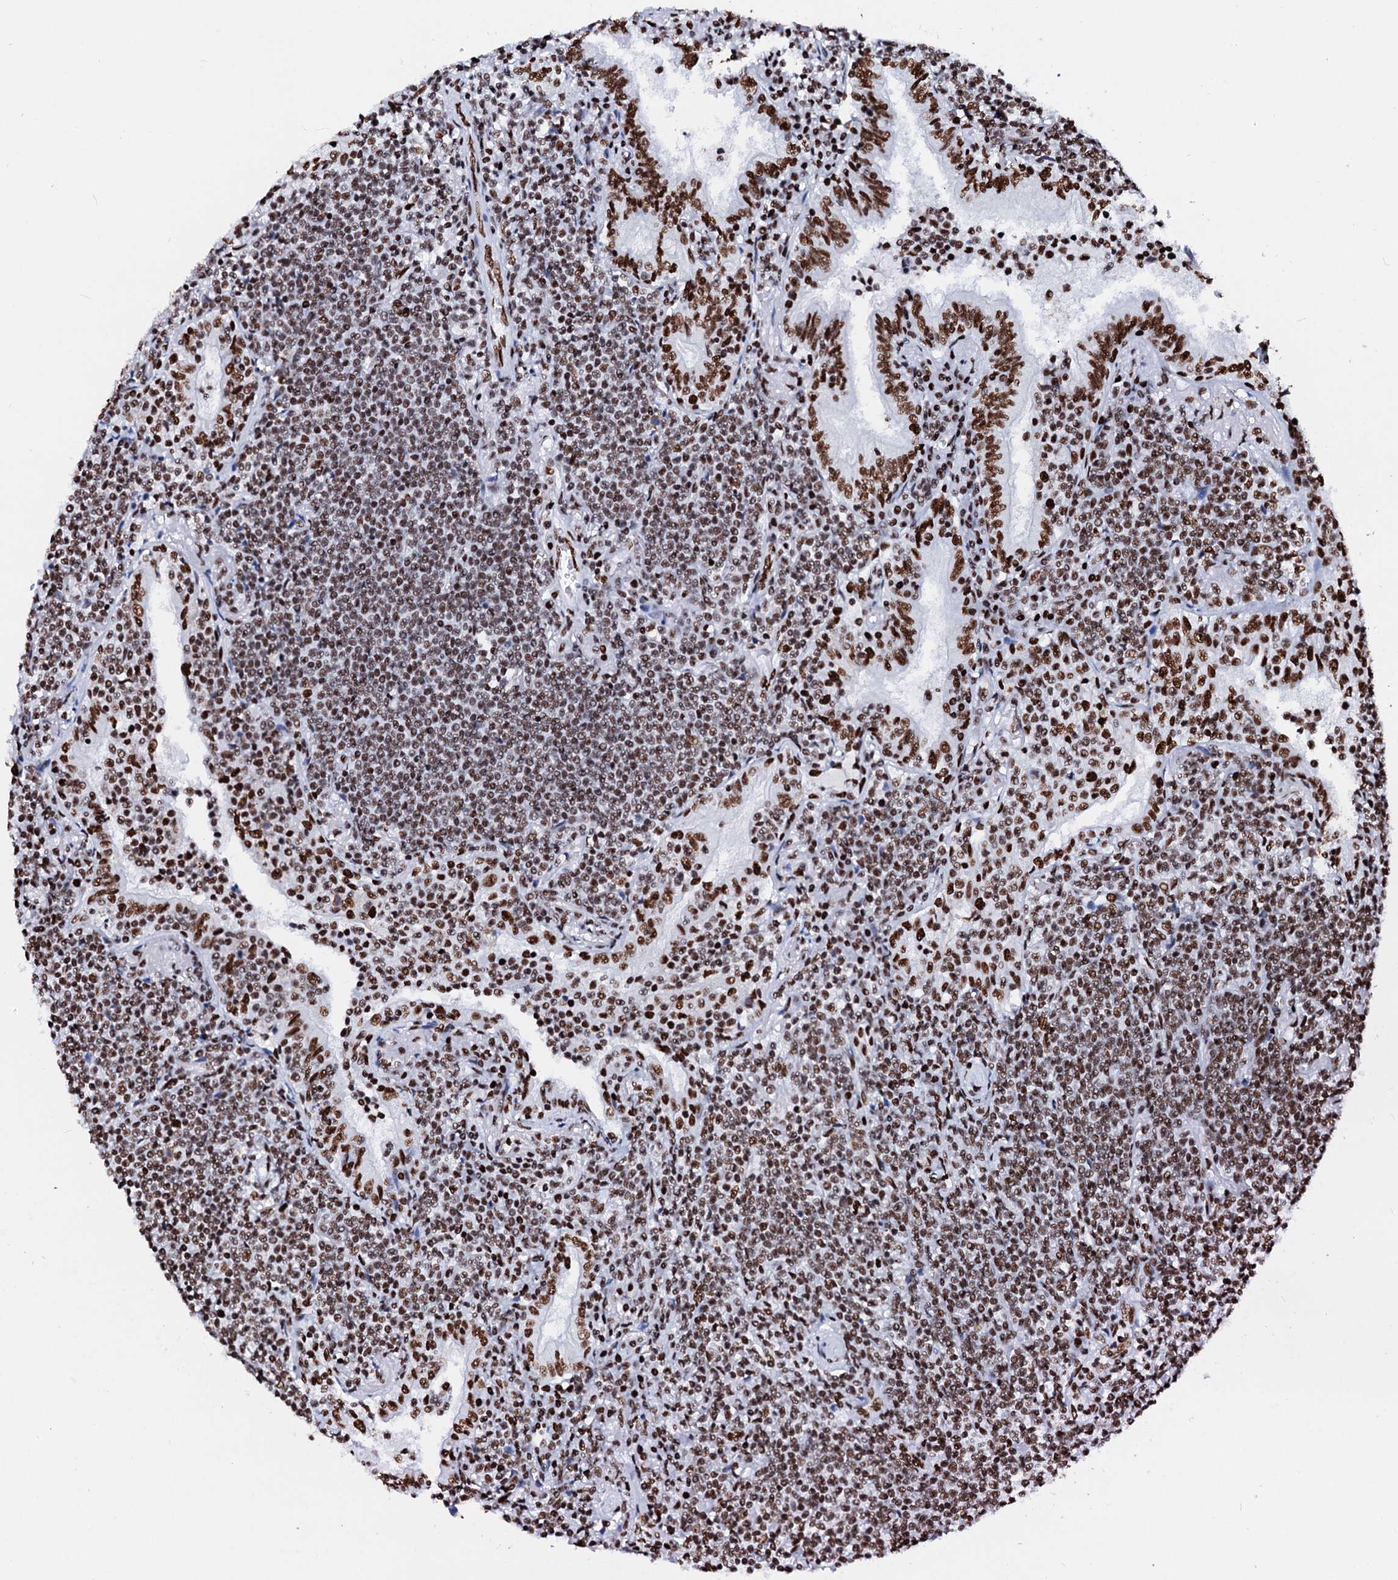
{"staining": {"intensity": "moderate", "quantity": ">75%", "location": "nuclear"}, "tissue": "lymphoma", "cell_type": "Tumor cells", "image_type": "cancer", "snomed": [{"axis": "morphology", "description": "Malignant lymphoma, non-Hodgkin's type, Low grade"}, {"axis": "topography", "description": "Lung"}], "caption": "Malignant lymphoma, non-Hodgkin's type (low-grade) was stained to show a protein in brown. There is medium levels of moderate nuclear positivity in approximately >75% of tumor cells. Using DAB (brown) and hematoxylin (blue) stains, captured at high magnification using brightfield microscopy.", "gene": "RALY", "patient": {"sex": "female", "age": 71}}